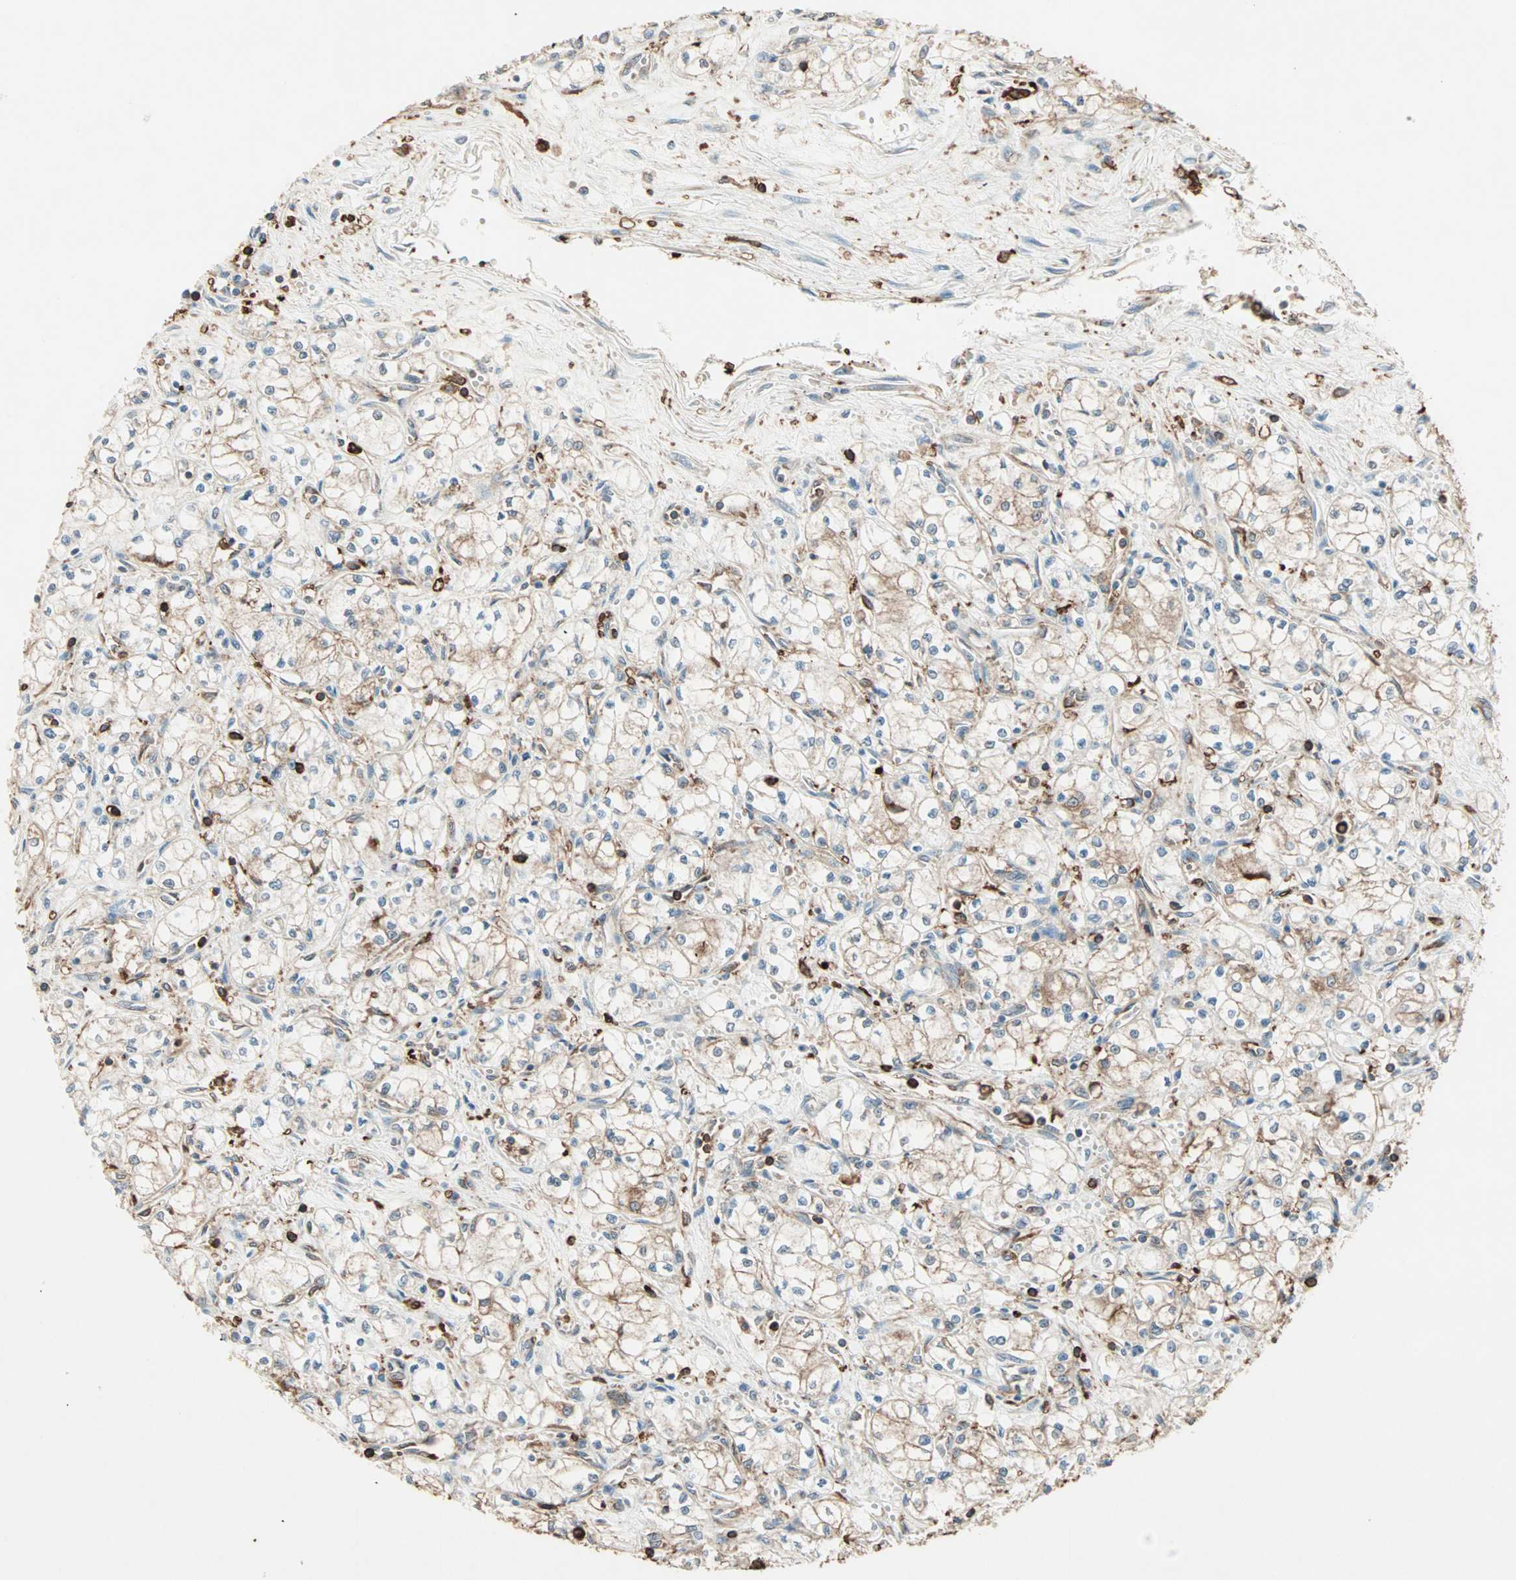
{"staining": {"intensity": "weak", "quantity": "25%-75%", "location": "cytoplasmic/membranous"}, "tissue": "renal cancer", "cell_type": "Tumor cells", "image_type": "cancer", "snomed": [{"axis": "morphology", "description": "Normal tissue, NOS"}, {"axis": "morphology", "description": "Adenocarcinoma, NOS"}, {"axis": "topography", "description": "Kidney"}], "caption": "A photomicrograph of renal cancer (adenocarcinoma) stained for a protein shows weak cytoplasmic/membranous brown staining in tumor cells.", "gene": "MMP3", "patient": {"sex": "male", "age": 59}}